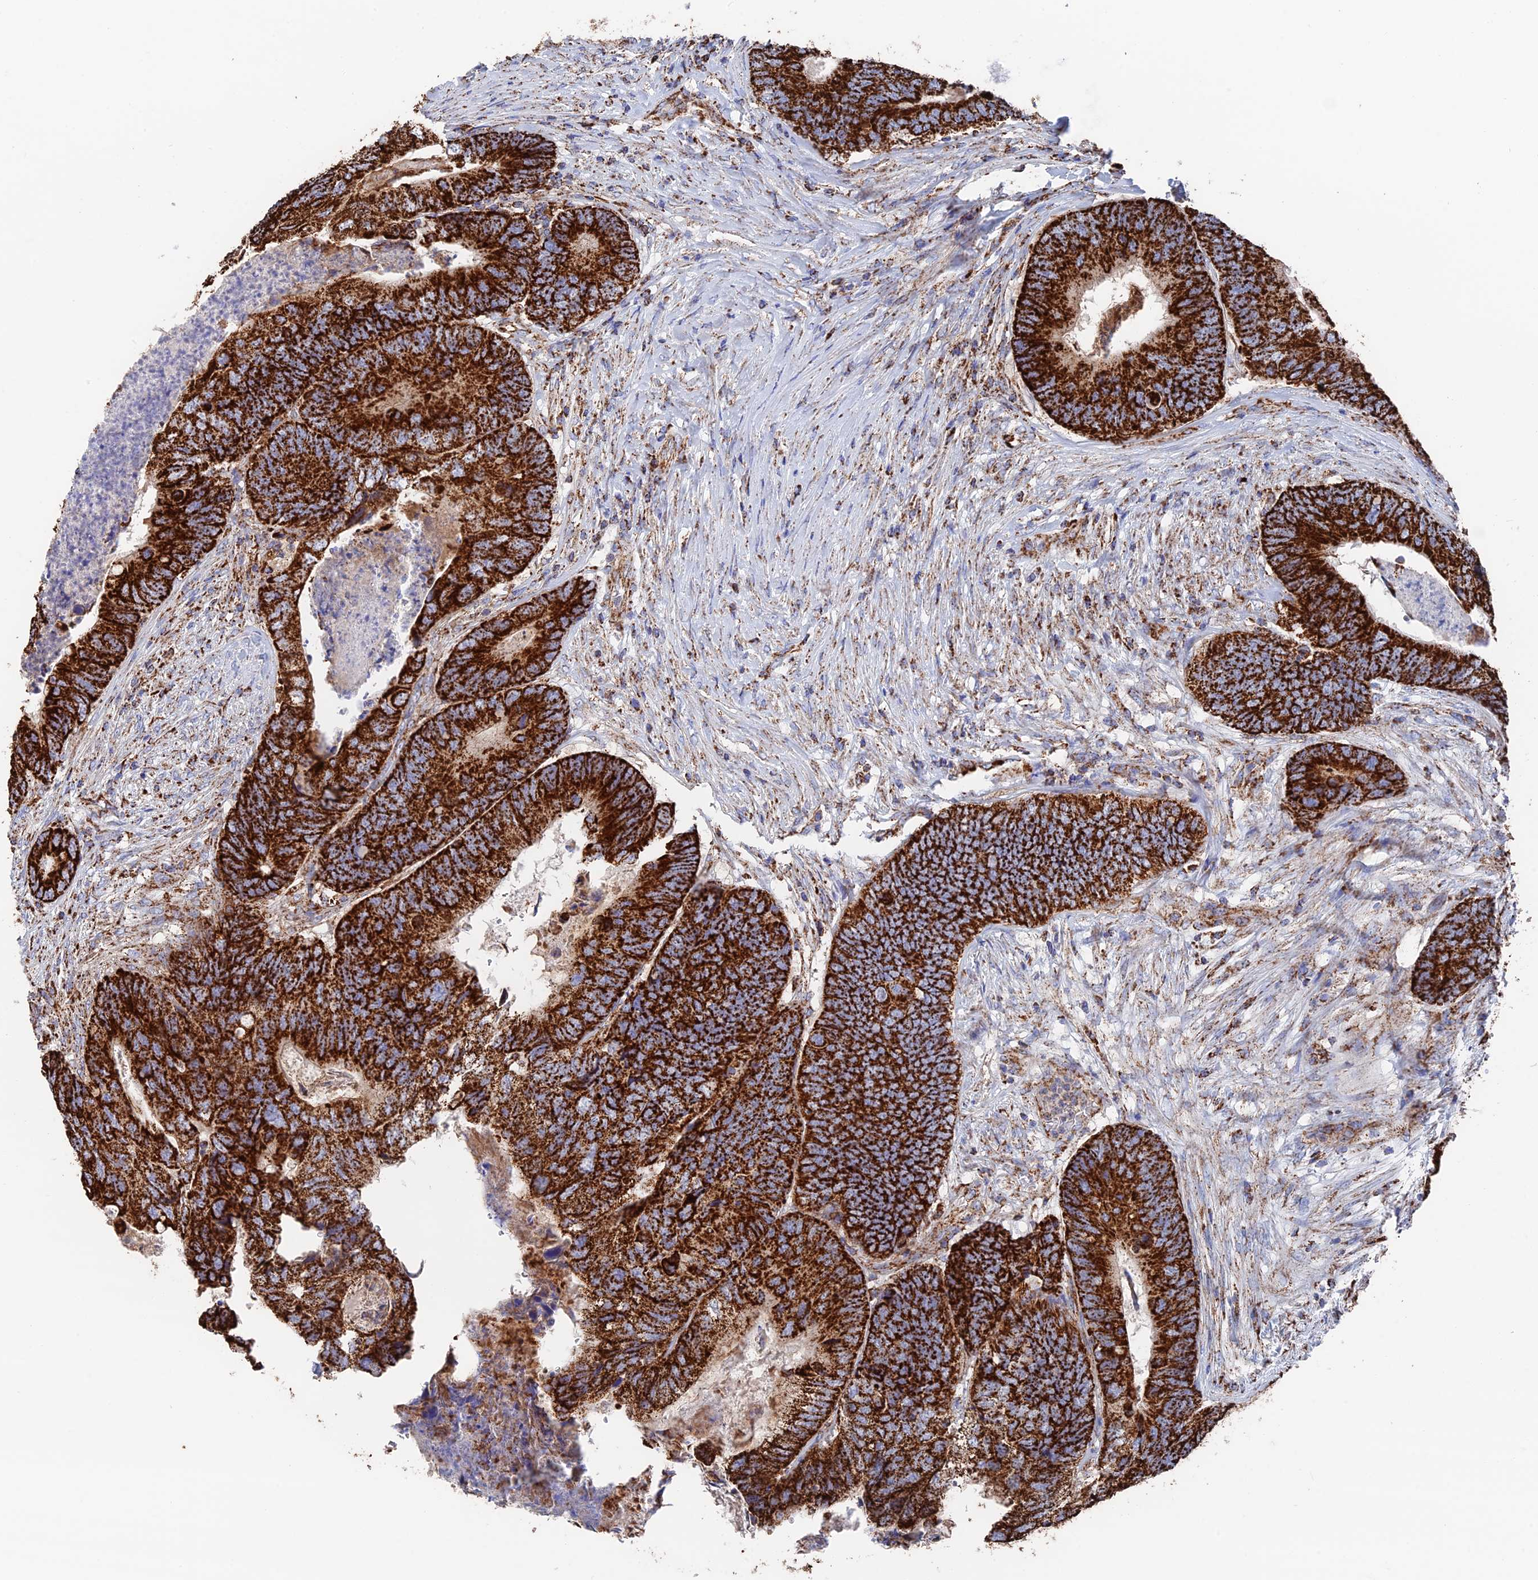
{"staining": {"intensity": "strong", "quantity": ">75%", "location": "cytoplasmic/membranous"}, "tissue": "colorectal cancer", "cell_type": "Tumor cells", "image_type": "cancer", "snomed": [{"axis": "morphology", "description": "Adenocarcinoma, NOS"}, {"axis": "topography", "description": "Colon"}], "caption": "Adenocarcinoma (colorectal) stained with a brown dye reveals strong cytoplasmic/membranous positive staining in about >75% of tumor cells.", "gene": "HAUS8", "patient": {"sex": "female", "age": 67}}